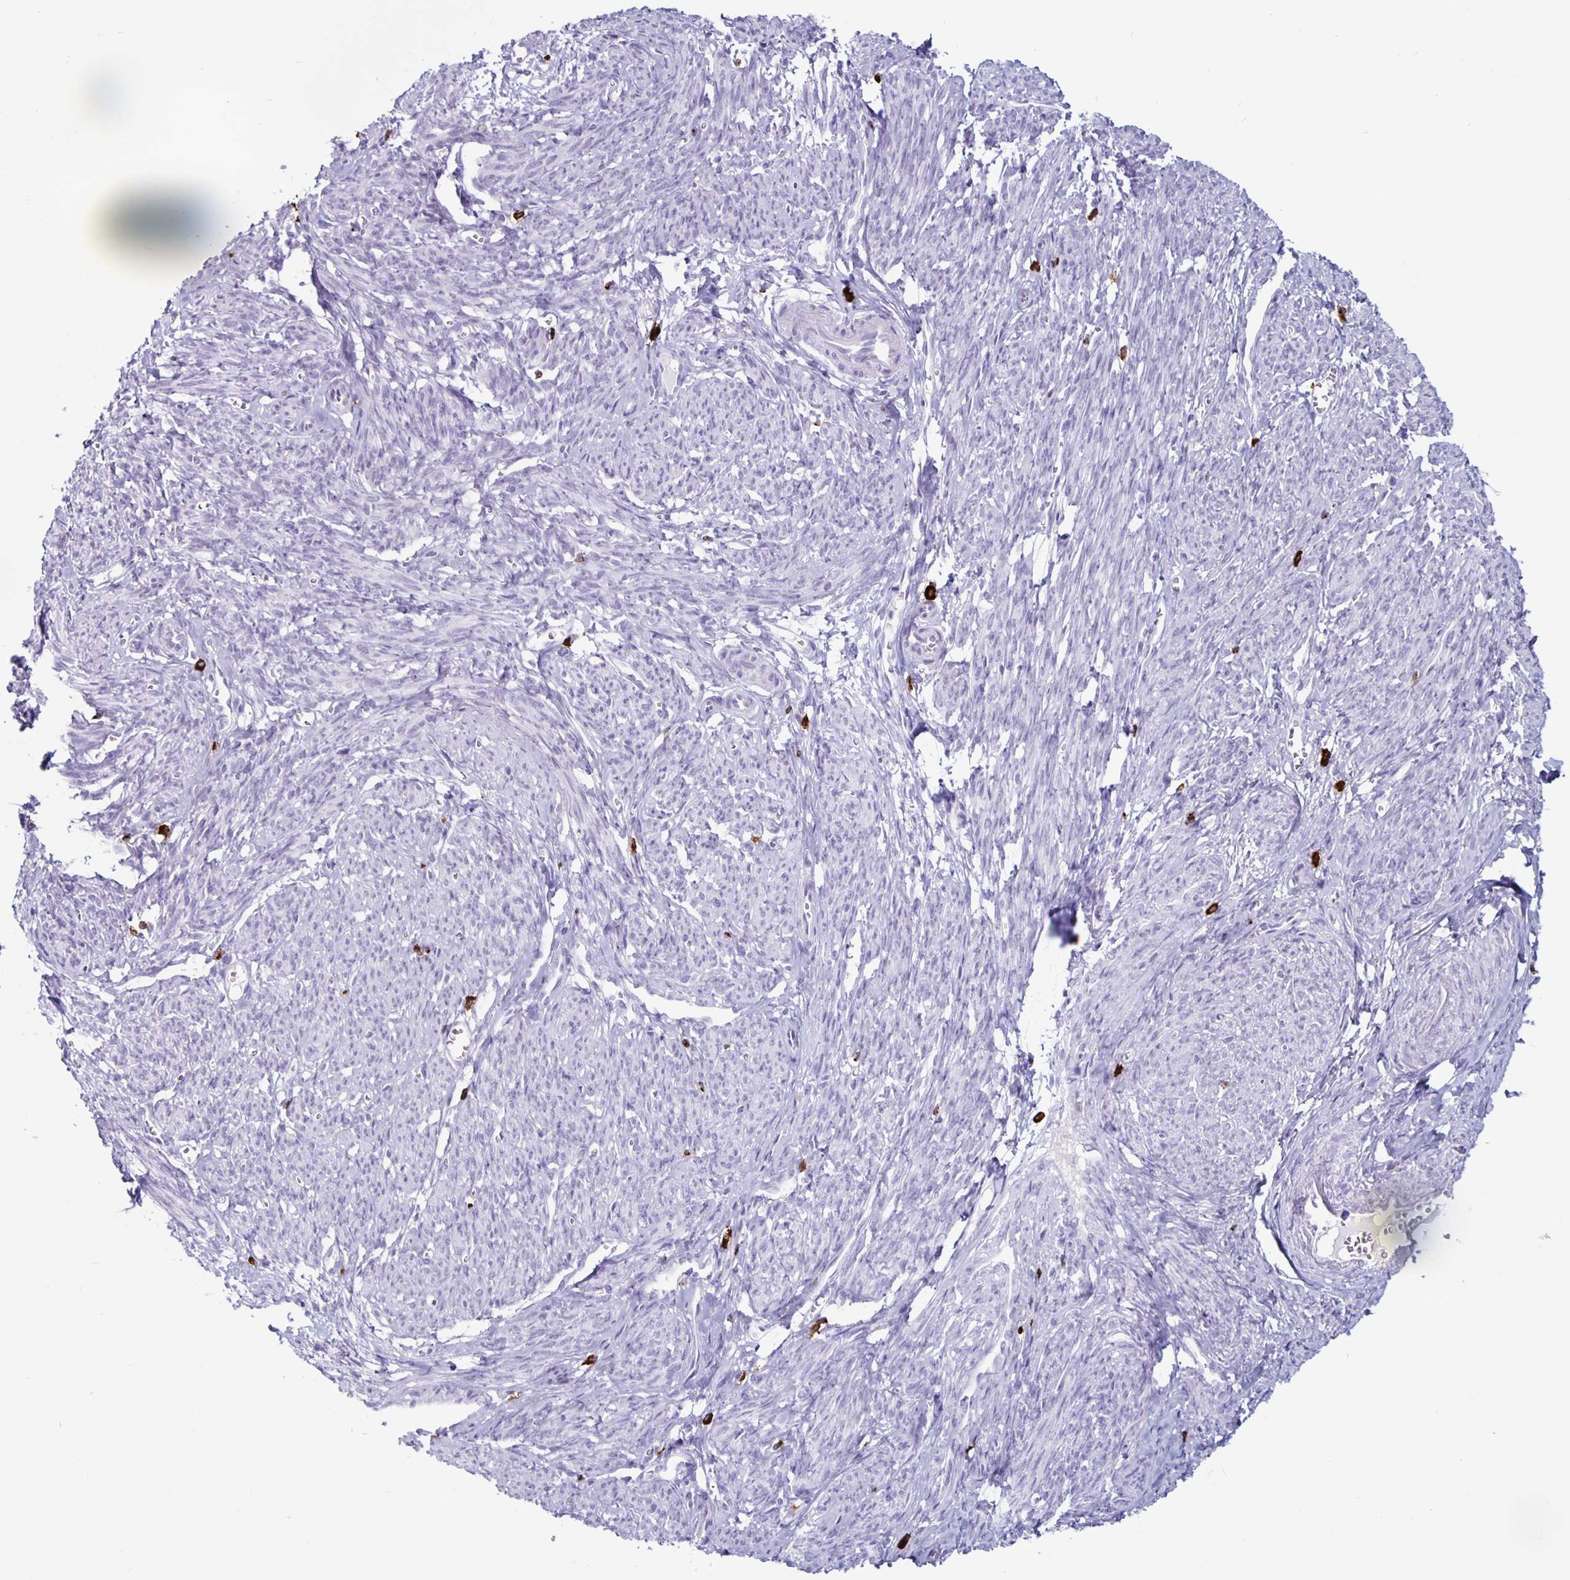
{"staining": {"intensity": "negative", "quantity": "none", "location": "none"}, "tissue": "smooth muscle", "cell_type": "Smooth muscle cells", "image_type": "normal", "snomed": [{"axis": "morphology", "description": "Normal tissue, NOS"}, {"axis": "topography", "description": "Smooth muscle"}], "caption": "The photomicrograph shows no significant staining in smooth muscle cells of smooth muscle.", "gene": "GZMK", "patient": {"sex": "female", "age": 65}}